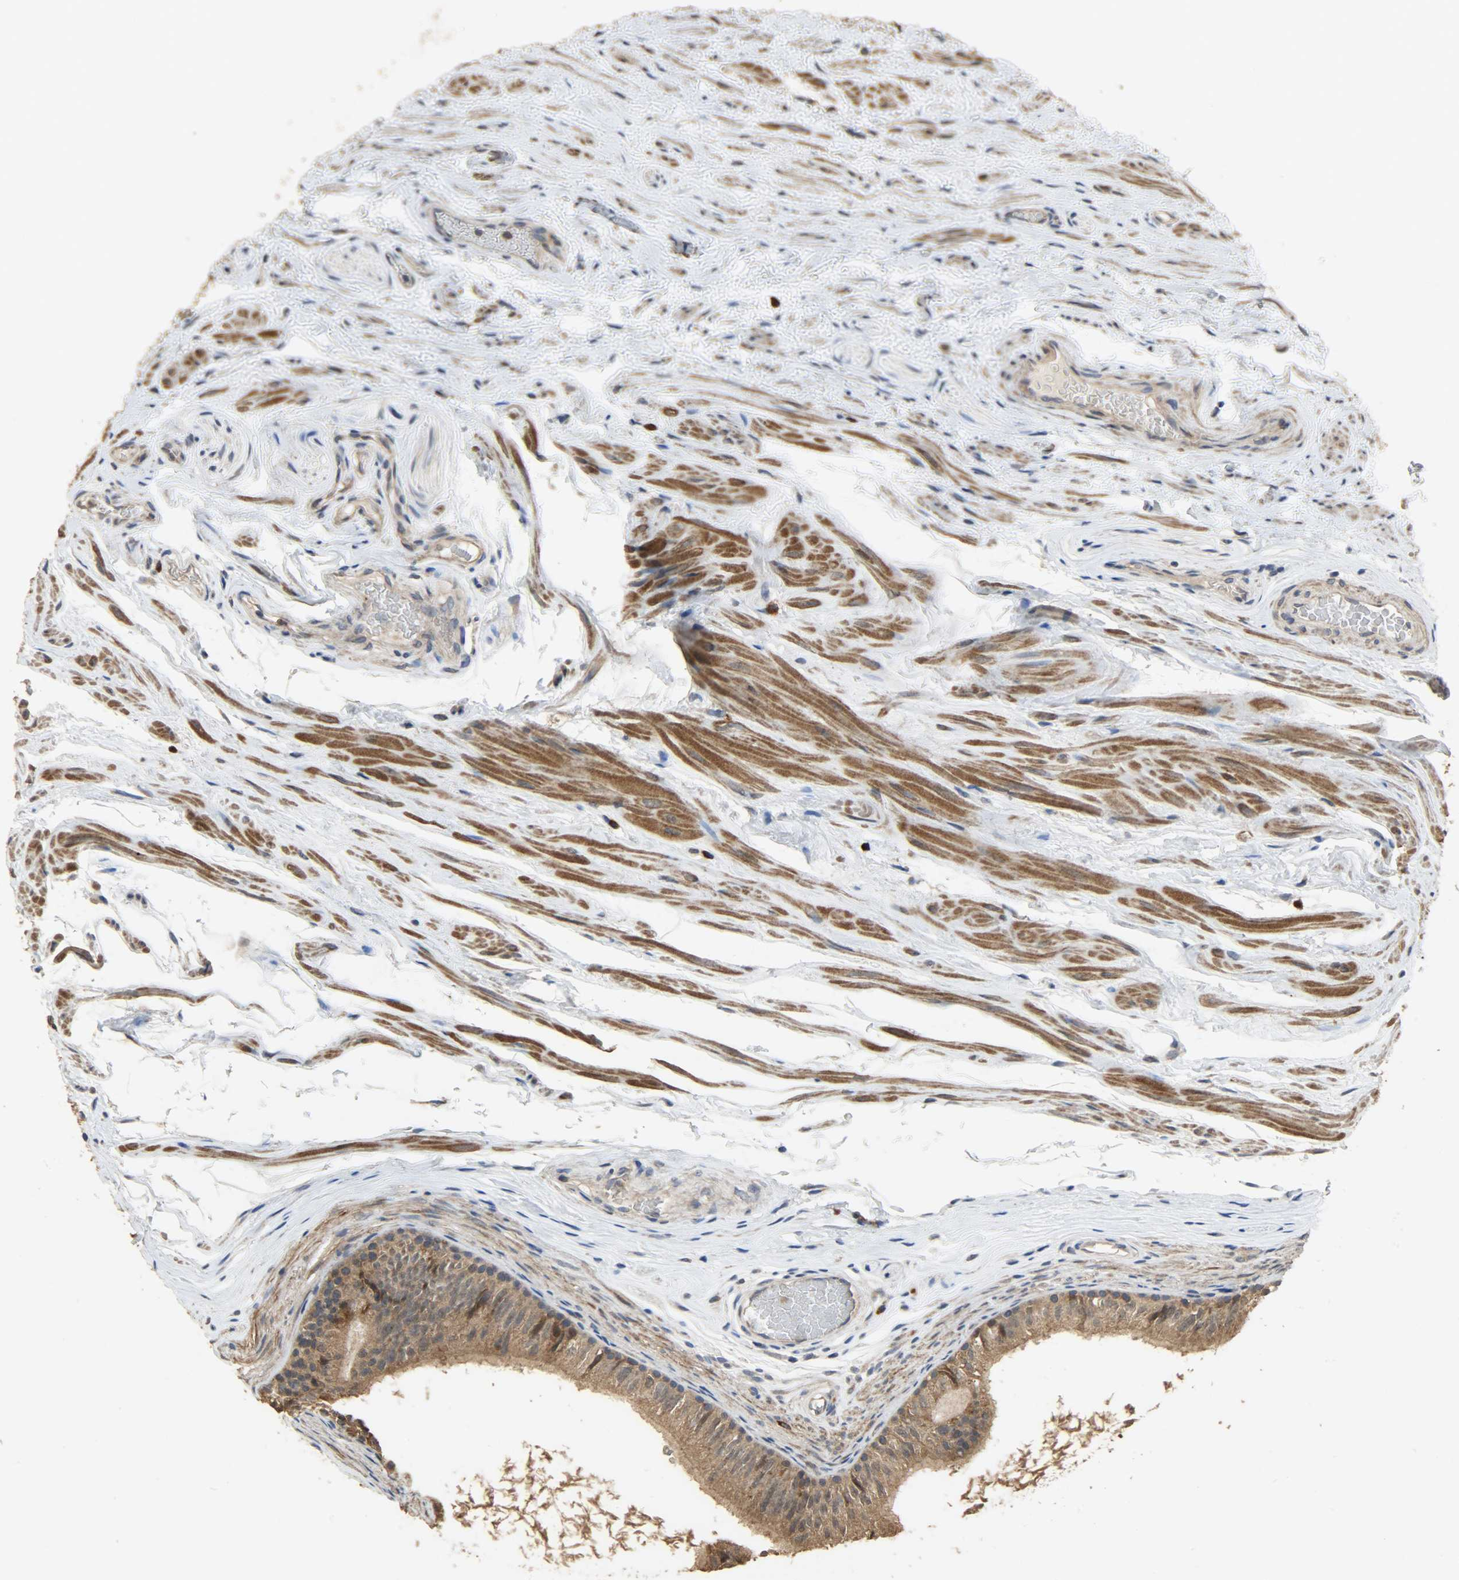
{"staining": {"intensity": "moderate", "quantity": ">75%", "location": "cytoplasmic/membranous"}, "tissue": "epididymis", "cell_type": "Glandular cells", "image_type": "normal", "snomed": [{"axis": "morphology", "description": "Normal tissue, NOS"}, {"axis": "topography", "description": "Testis"}, {"axis": "topography", "description": "Epididymis"}], "caption": "Immunohistochemistry (IHC) (DAB (3,3'-diaminobenzidine)) staining of benign human epididymis exhibits moderate cytoplasmic/membranous protein expression in approximately >75% of glandular cells.", "gene": "CDKN2C", "patient": {"sex": "male", "age": 36}}